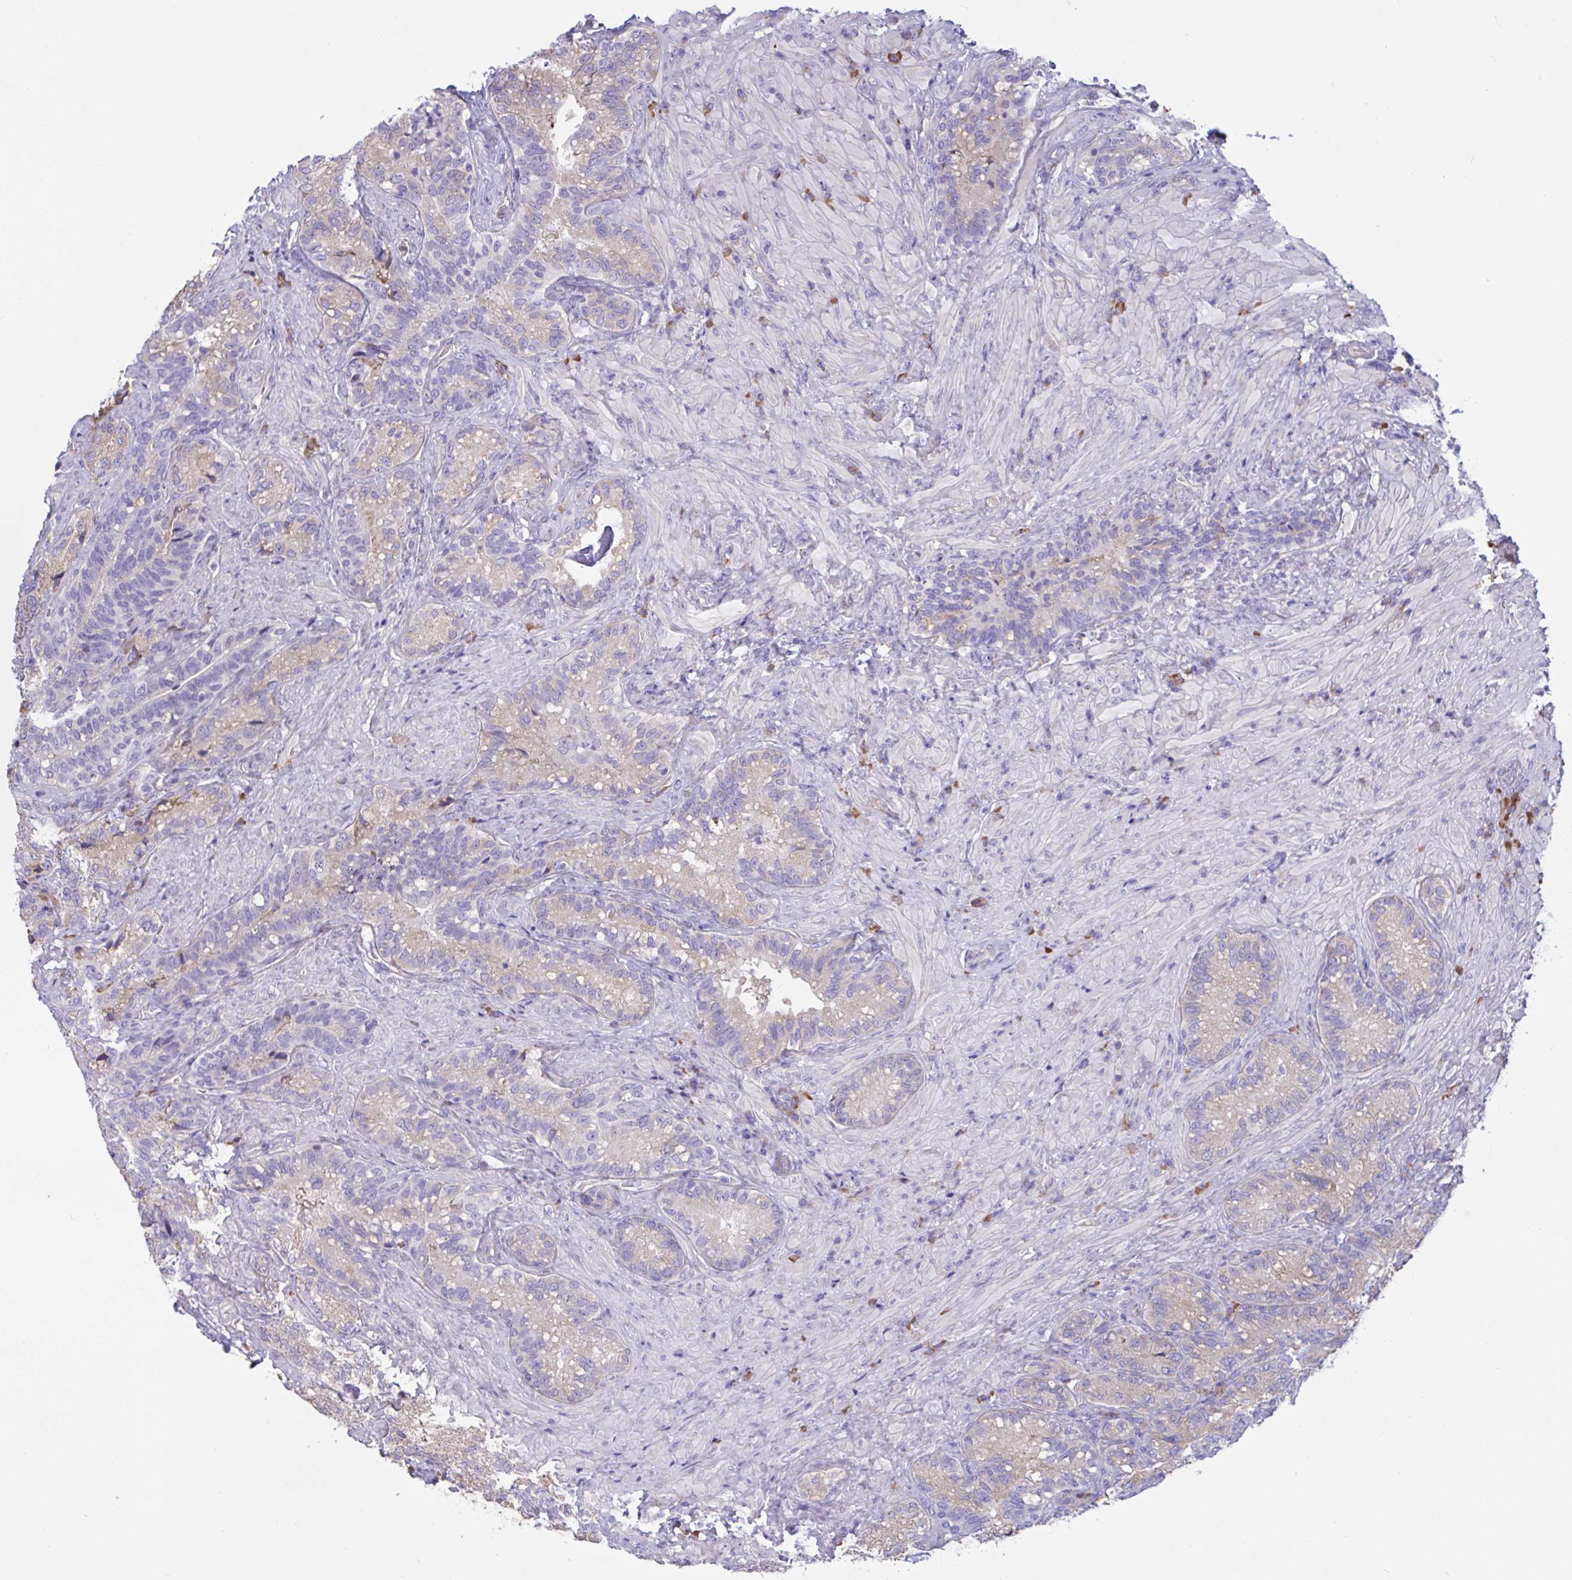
{"staining": {"intensity": "weak", "quantity": "25%-75%", "location": "cytoplasmic/membranous"}, "tissue": "seminal vesicle", "cell_type": "Glandular cells", "image_type": "normal", "snomed": [{"axis": "morphology", "description": "Normal tissue, NOS"}, {"axis": "topography", "description": "Seminal veicle"}], "caption": "Weak cytoplasmic/membranous protein staining is appreciated in about 25%-75% of glandular cells in seminal vesicle. (DAB IHC with brightfield microscopy, high magnification).", "gene": "SLC66A1", "patient": {"sex": "male", "age": 68}}